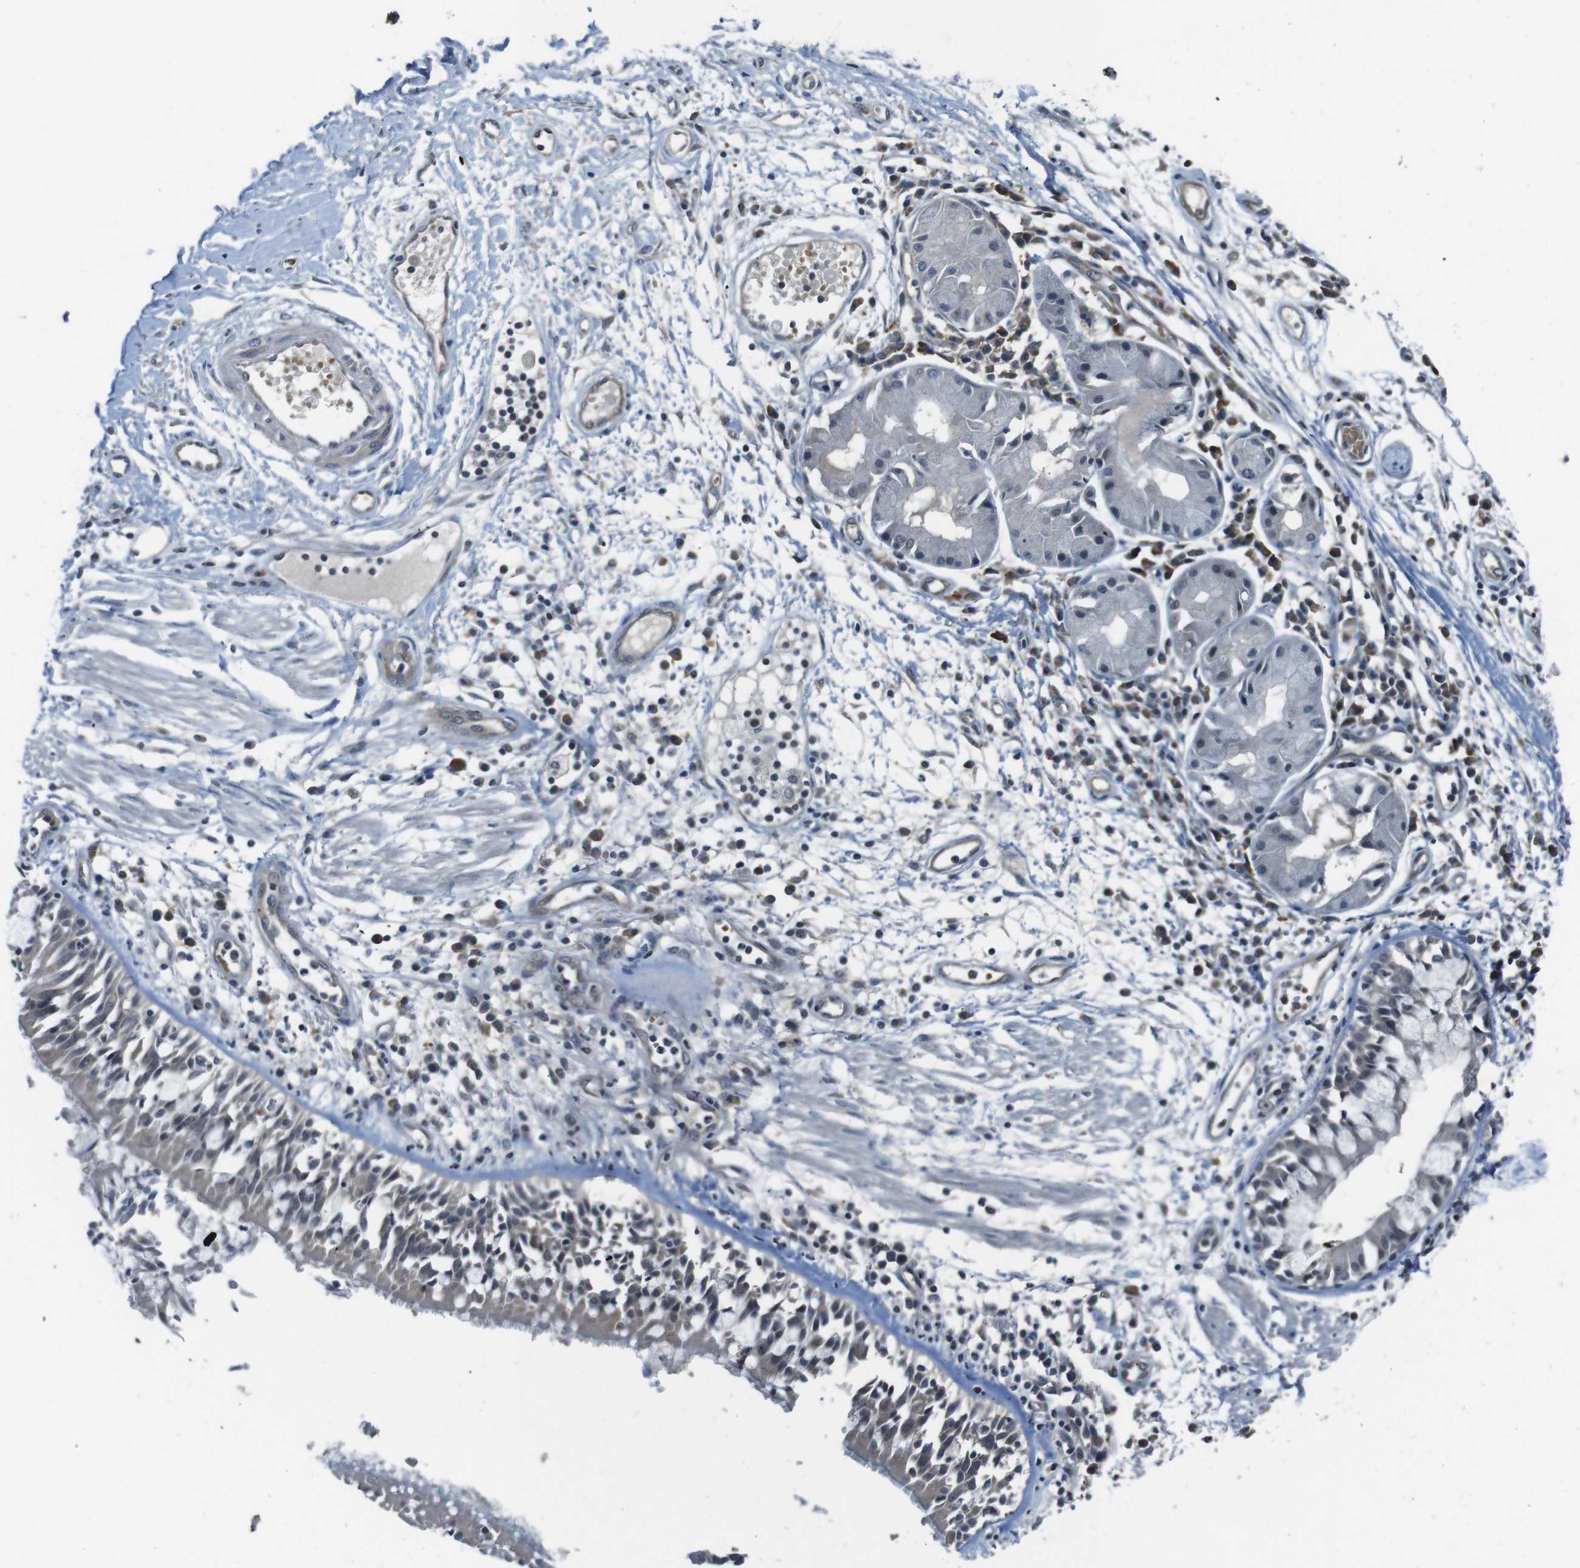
{"staining": {"intensity": "negative", "quantity": "none", "location": "none"}, "tissue": "adipose tissue", "cell_type": "Adipocytes", "image_type": "normal", "snomed": [{"axis": "morphology", "description": "Normal tissue, NOS"}, {"axis": "morphology", "description": "Adenocarcinoma, NOS"}, {"axis": "topography", "description": "Cartilage tissue"}, {"axis": "topography", "description": "Bronchus"}, {"axis": "topography", "description": "Lung"}], "caption": "A high-resolution histopathology image shows immunohistochemistry (IHC) staining of benign adipose tissue, which reveals no significant positivity in adipocytes.", "gene": "MAPKAPK5", "patient": {"sex": "female", "age": 67}}